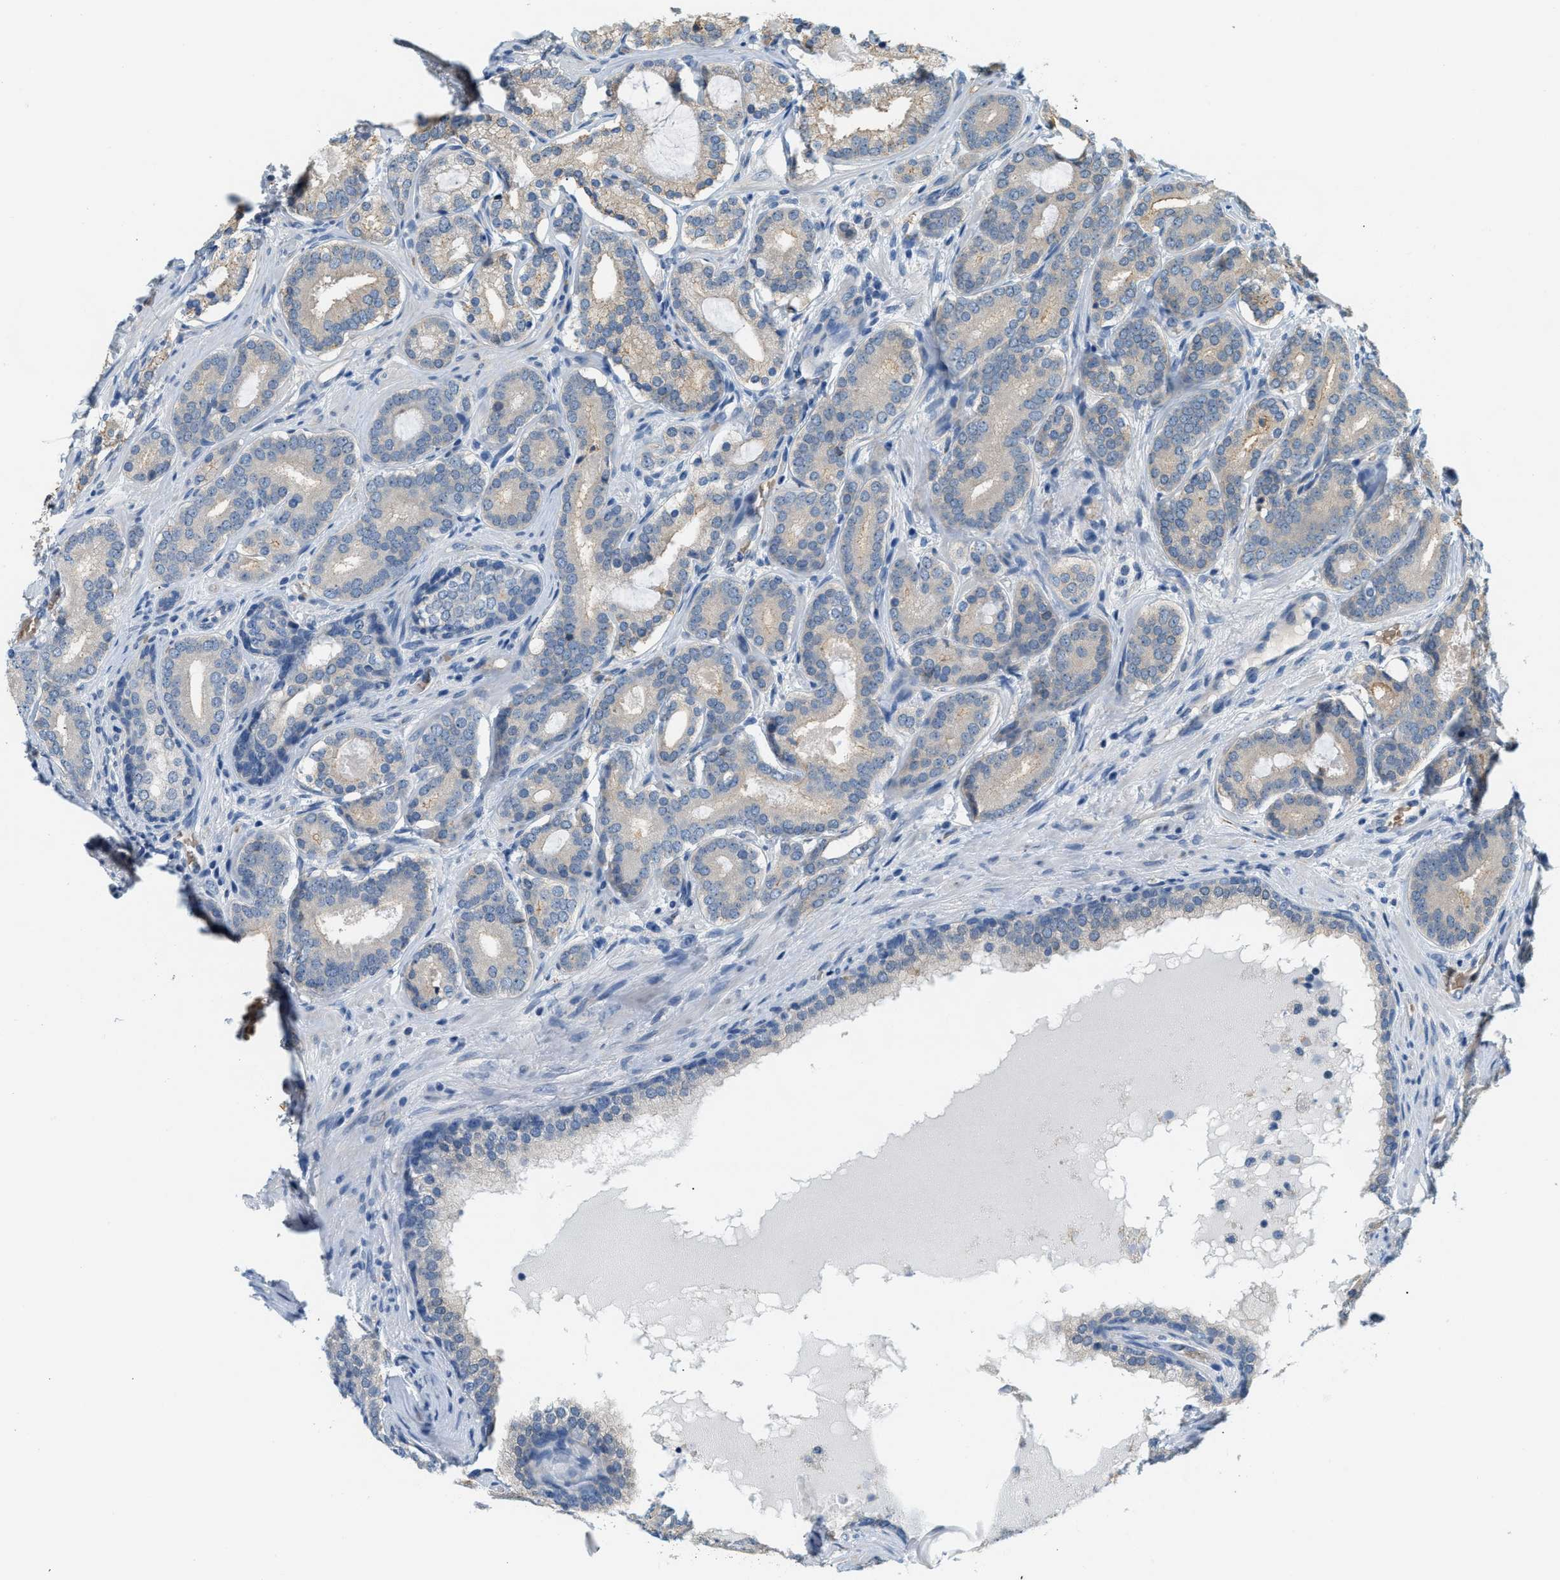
{"staining": {"intensity": "moderate", "quantity": "<25%", "location": "cytoplasmic/membranous"}, "tissue": "prostate cancer", "cell_type": "Tumor cells", "image_type": "cancer", "snomed": [{"axis": "morphology", "description": "Adenocarcinoma, High grade"}, {"axis": "topography", "description": "Prostate"}], "caption": "High-magnification brightfield microscopy of prostate adenocarcinoma (high-grade) stained with DAB (brown) and counterstained with hematoxylin (blue). tumor cells exhibit moderate cytoplasmic/membranous expression is appreciated in about<25% of cells.", "gene": "CYTH2", "patient": {"sex": "male", "age": 60}}